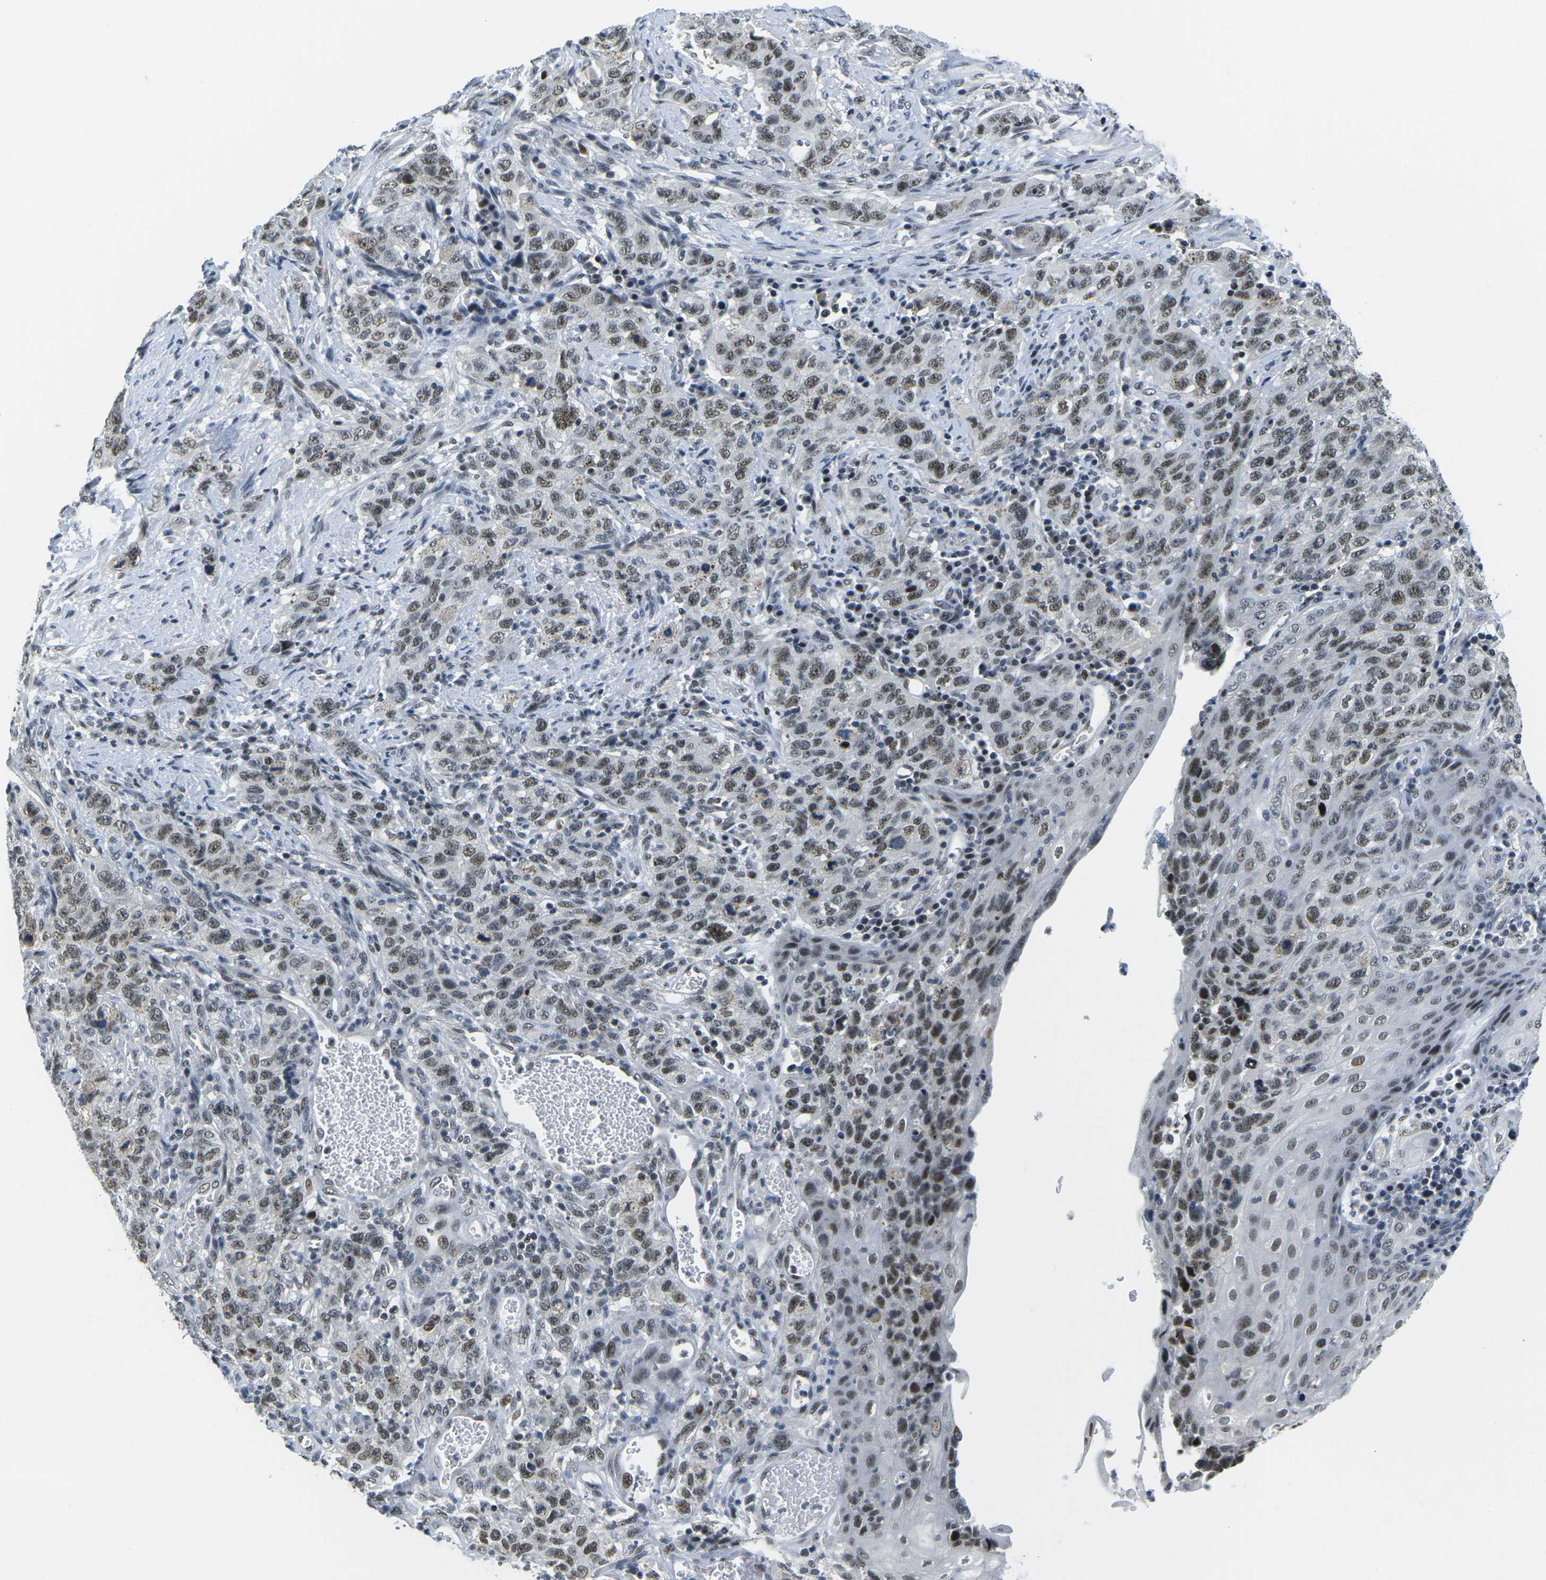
{"staining": {"intensity": "moderate", "quantity": ">75%", "location": "nuclear"}, "tissue": "stomach cancer", "cell_type": "Tumor cells", "image_type": "cancer", "snomed": [{"axis": "morphology", "description": "Adenocarcinoma, NOS"}, {"axis": "topography", "description": "Stomach"}], "caption": "A medium amount of moderate nuclear positivity is present in approximately >75% of tumor cells in stomach cancer (adenocarcinoma) tissue.", "gene": "PRPF8", "patient": {"sex": "male", "age": 48}}